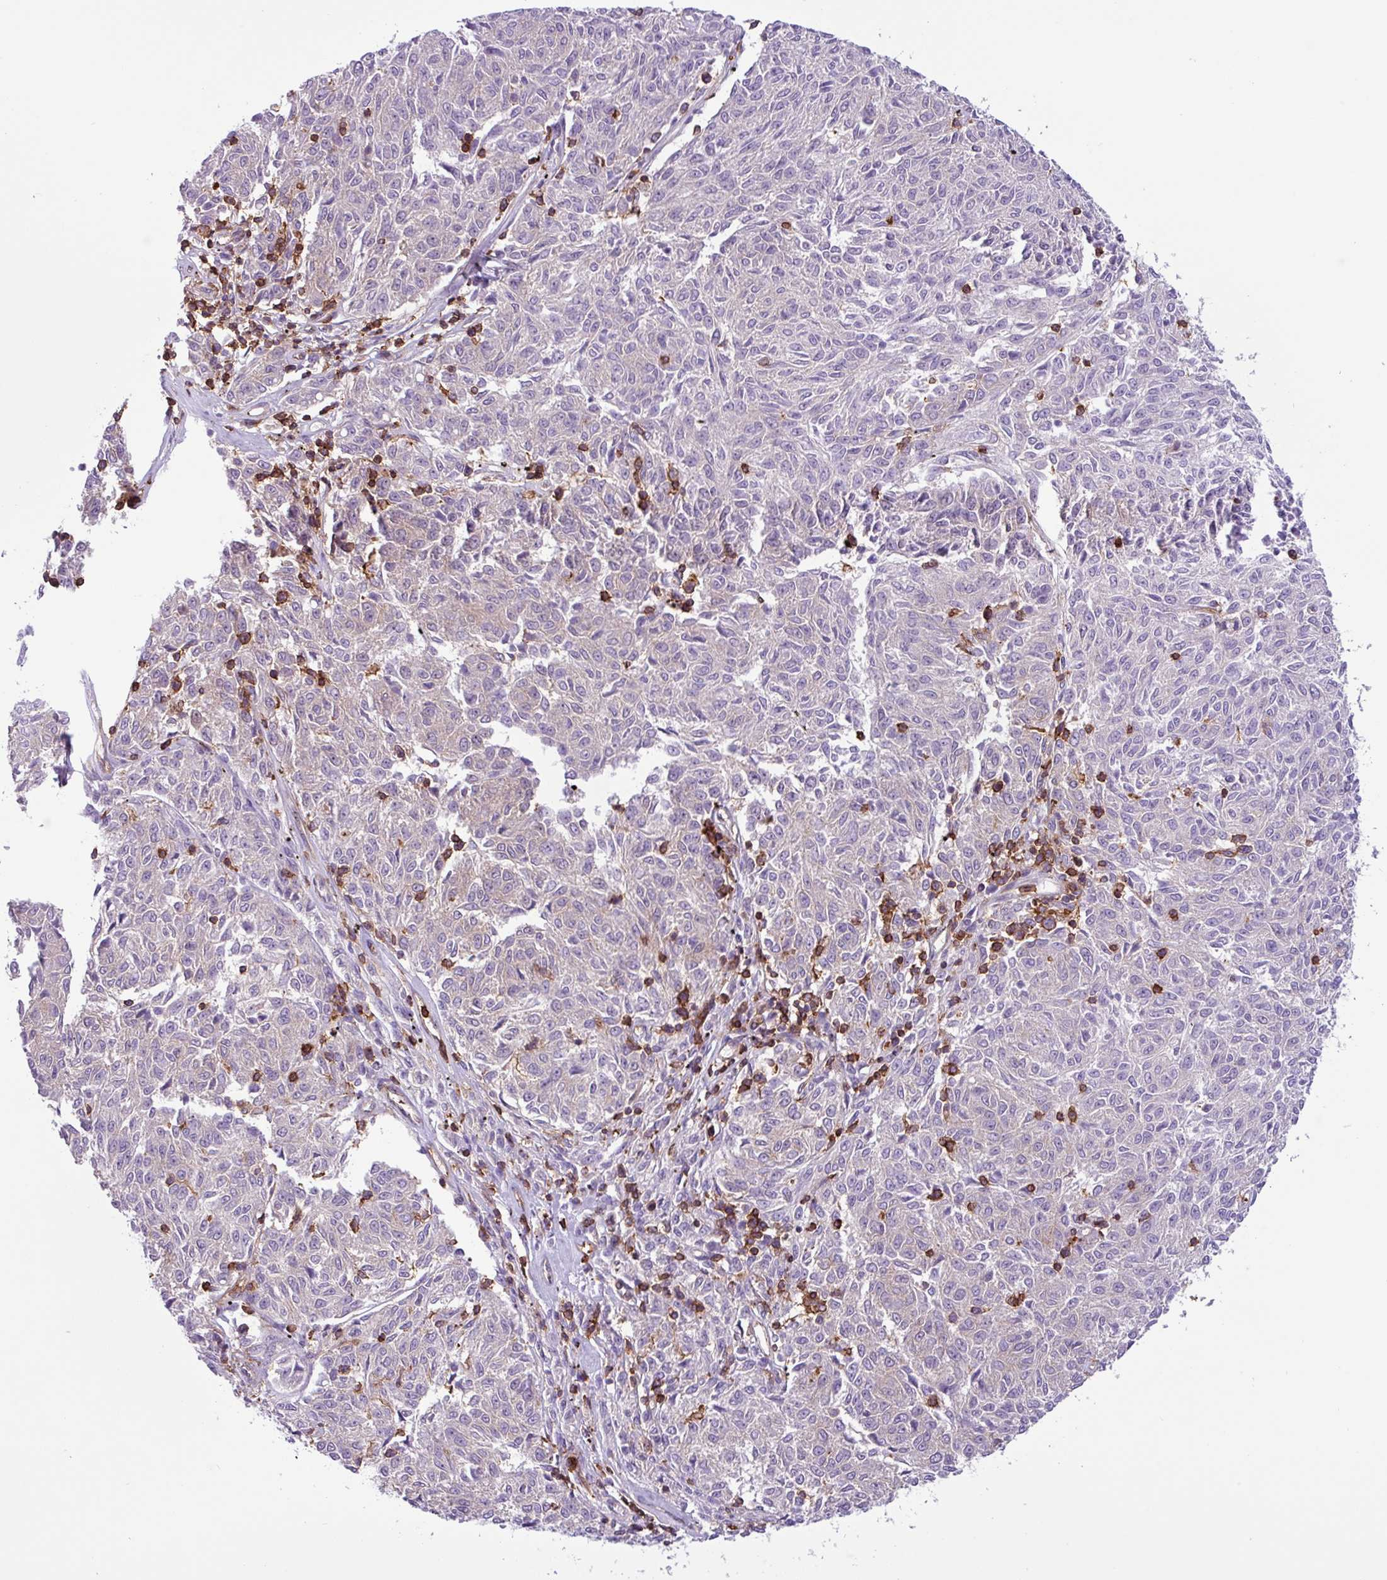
{"staining": {"intensity": "negative", "quantity": "none", "location": "none"}, "tissue": "melanoma", "cell_type": "Tumor cells", "image_type": "cancer", "snomed": [{"axis": "morphology", "description": "Malignant melanoma, NOS"}, {"axis": "topography", "description": "Skin"}], "caption": "Protein analysis of melanoma displays no significant expression in tumor cells. (Immunohistochemistry, brightfield microscopy, high magnification).", "gene": "PPP1R18", "patient": {"sex": "female", "age": 72}}